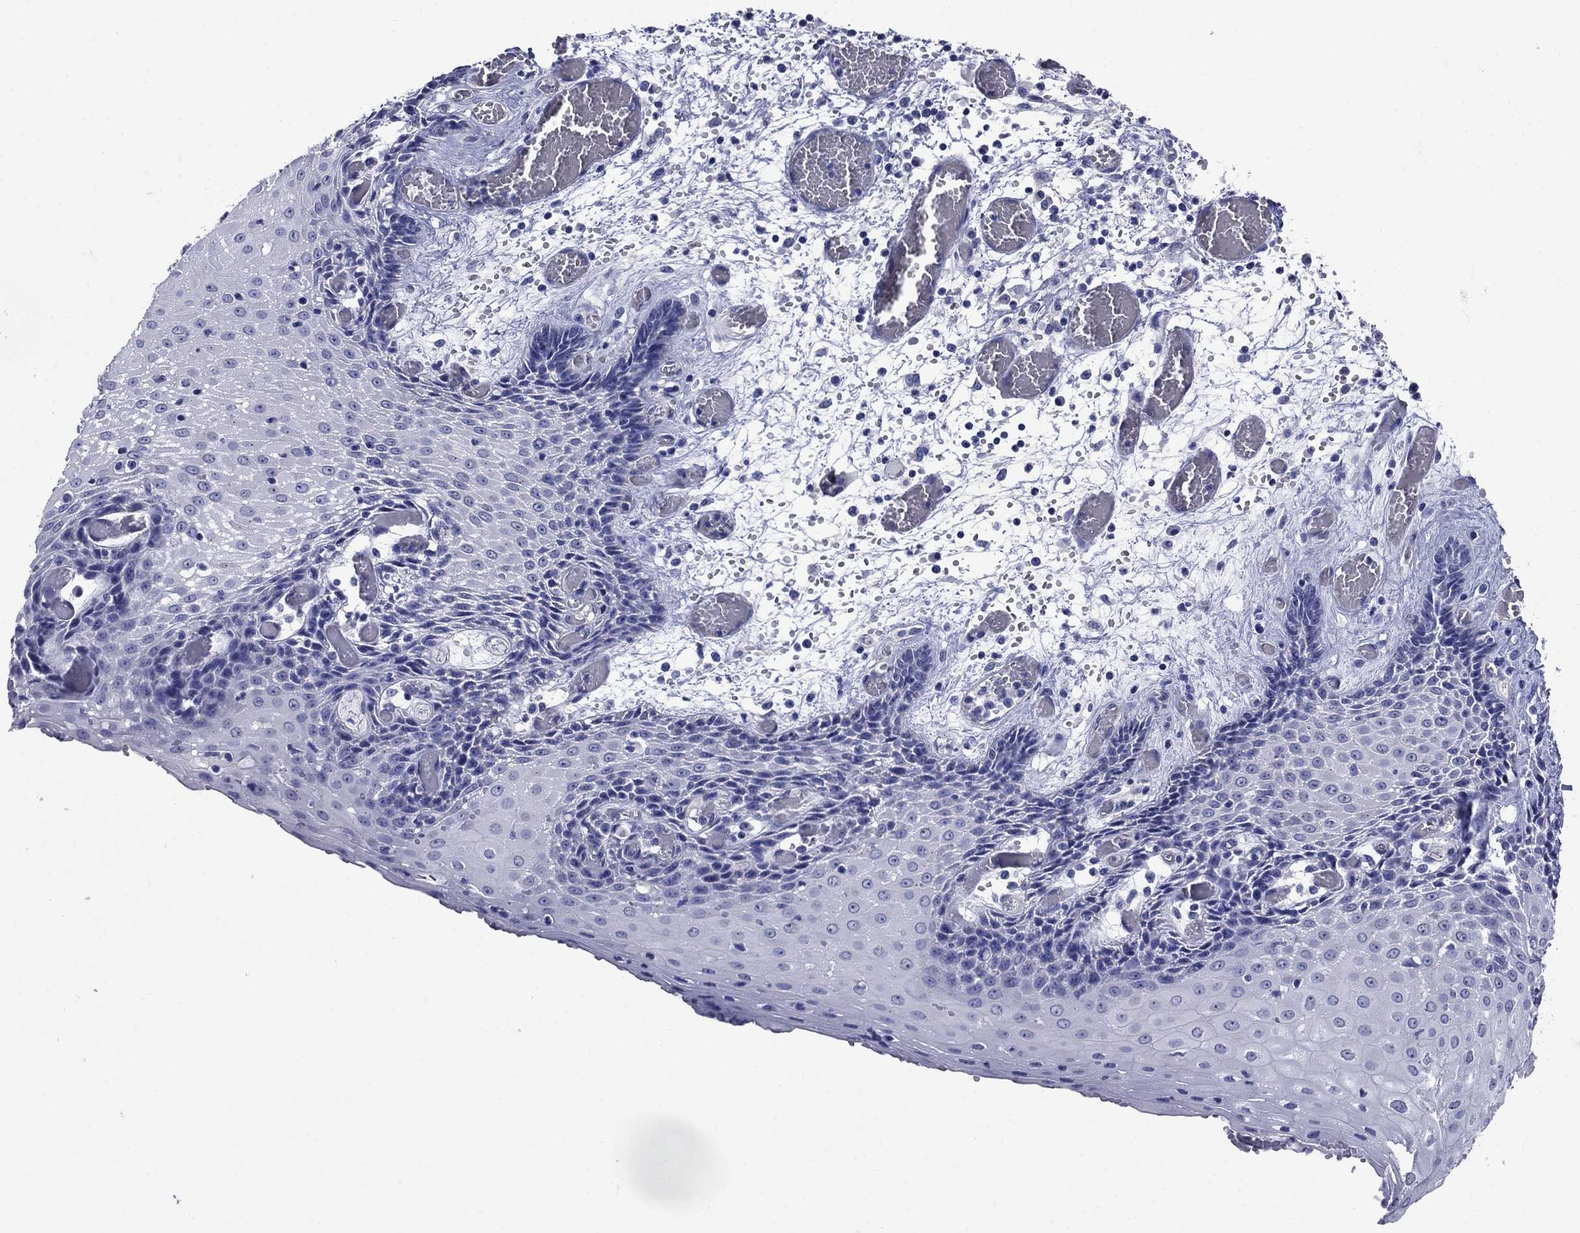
{"staining": {"intensity": "negative", "quantity": "none", "location": "none"}, "tissue": "esophagus", "cell_type": "Squamous epithelial cells", "image_type": "normal", "snomed": [{"axis": "morphology", "description": "Normal tissue, NOS"}, {"axis": "topography", "description": "Esophagus"}], "caption": "Esophagus stained for a protein using immunohistochemistry shows no expression squamous epithelial cells.", "gene": "SMCP", "patient": {"sex": "male", "age": 58}}